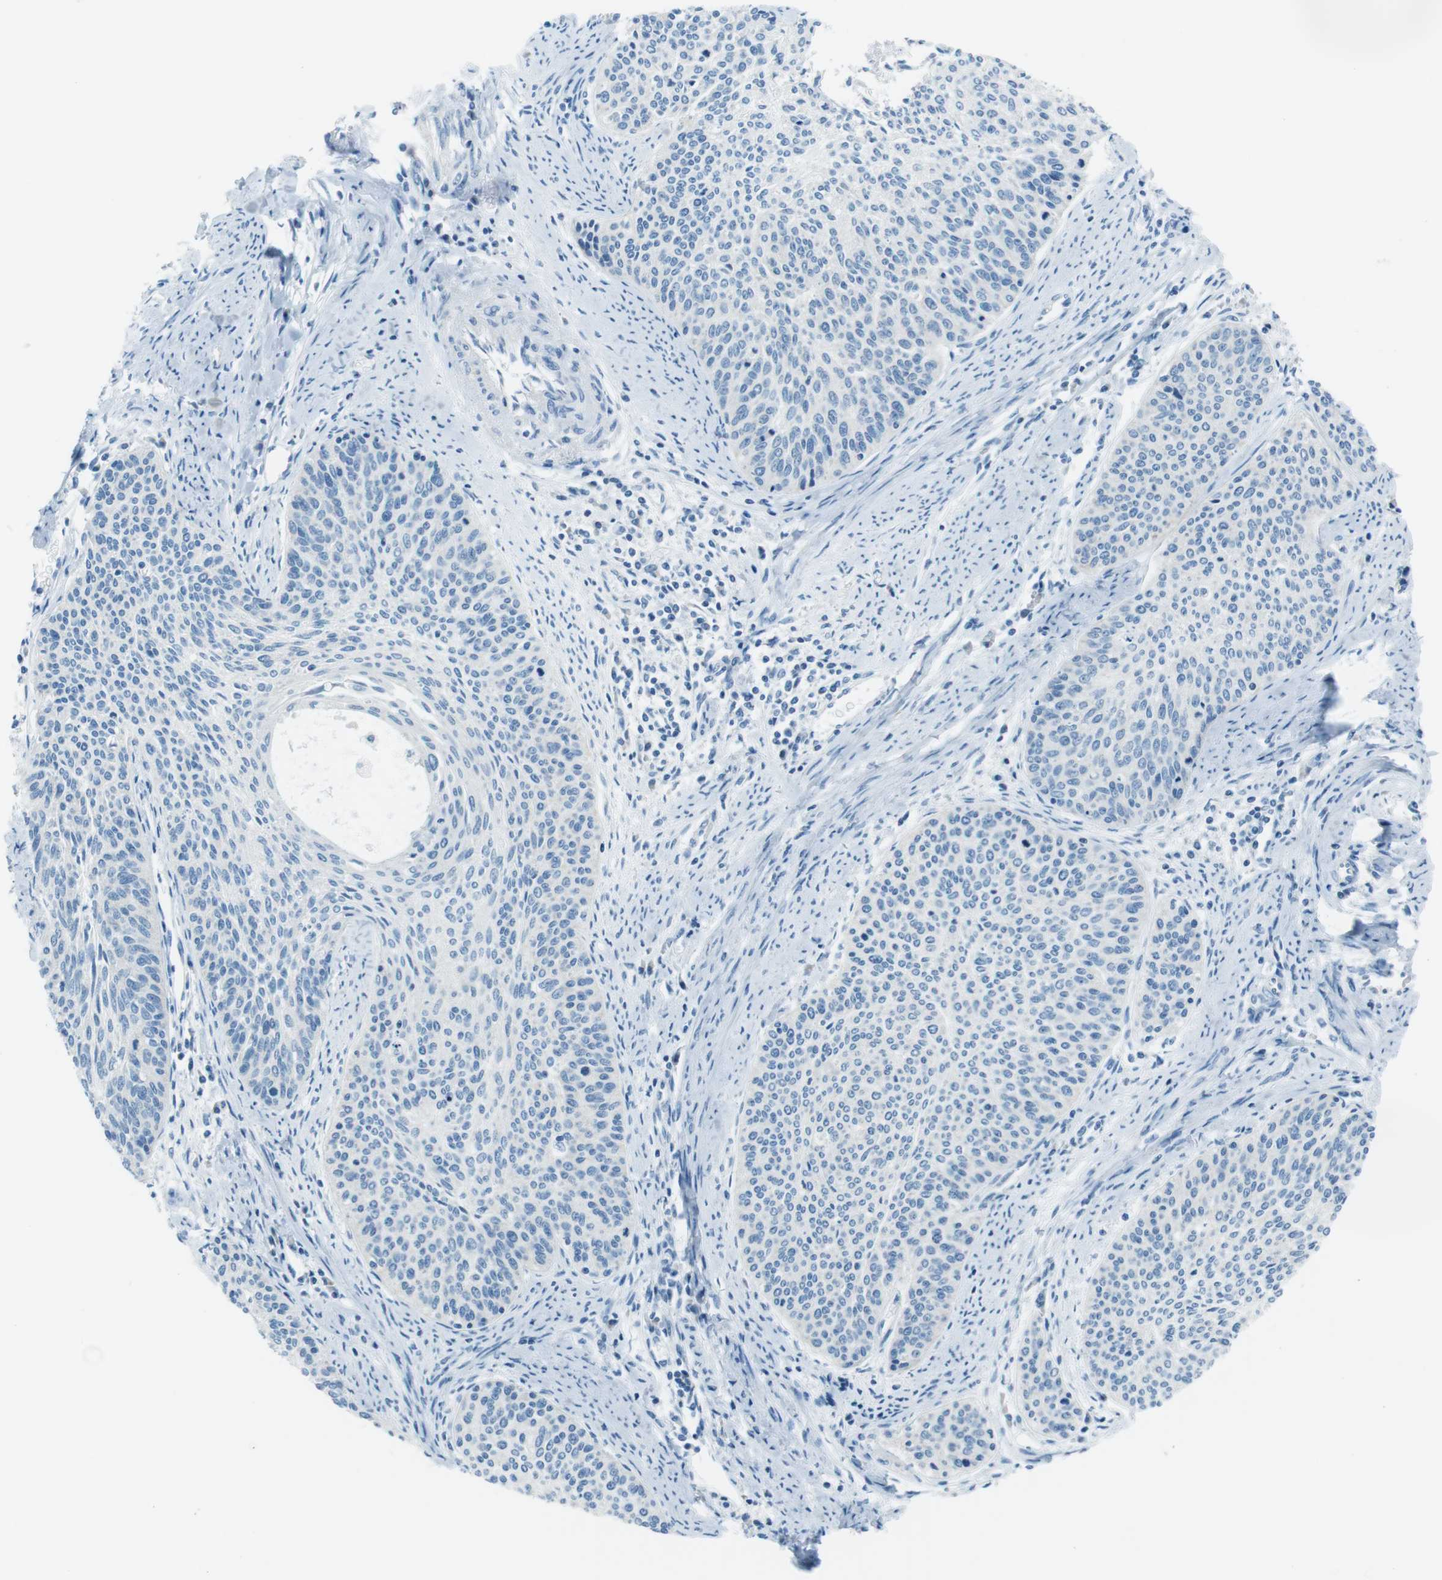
{"staining": {"intensity": "negative", "quantity": "none", "location": "none"}, "tissue": "cervical cancer", "cell_type": "Tumor cells", "image_type": "cancer", "snomed": [{"axis": "morphology", "description": "Squamous cell carcinoma, NOS"}, {"axis": "topography", "description": "Cervix"}], "caption": "Protein analysis of cervical squamous cell carcinoma demonstrates no significant expression in tumor cells.", "gene": "DNAJA3", "patient": {"sex": "female", "age": 55}}